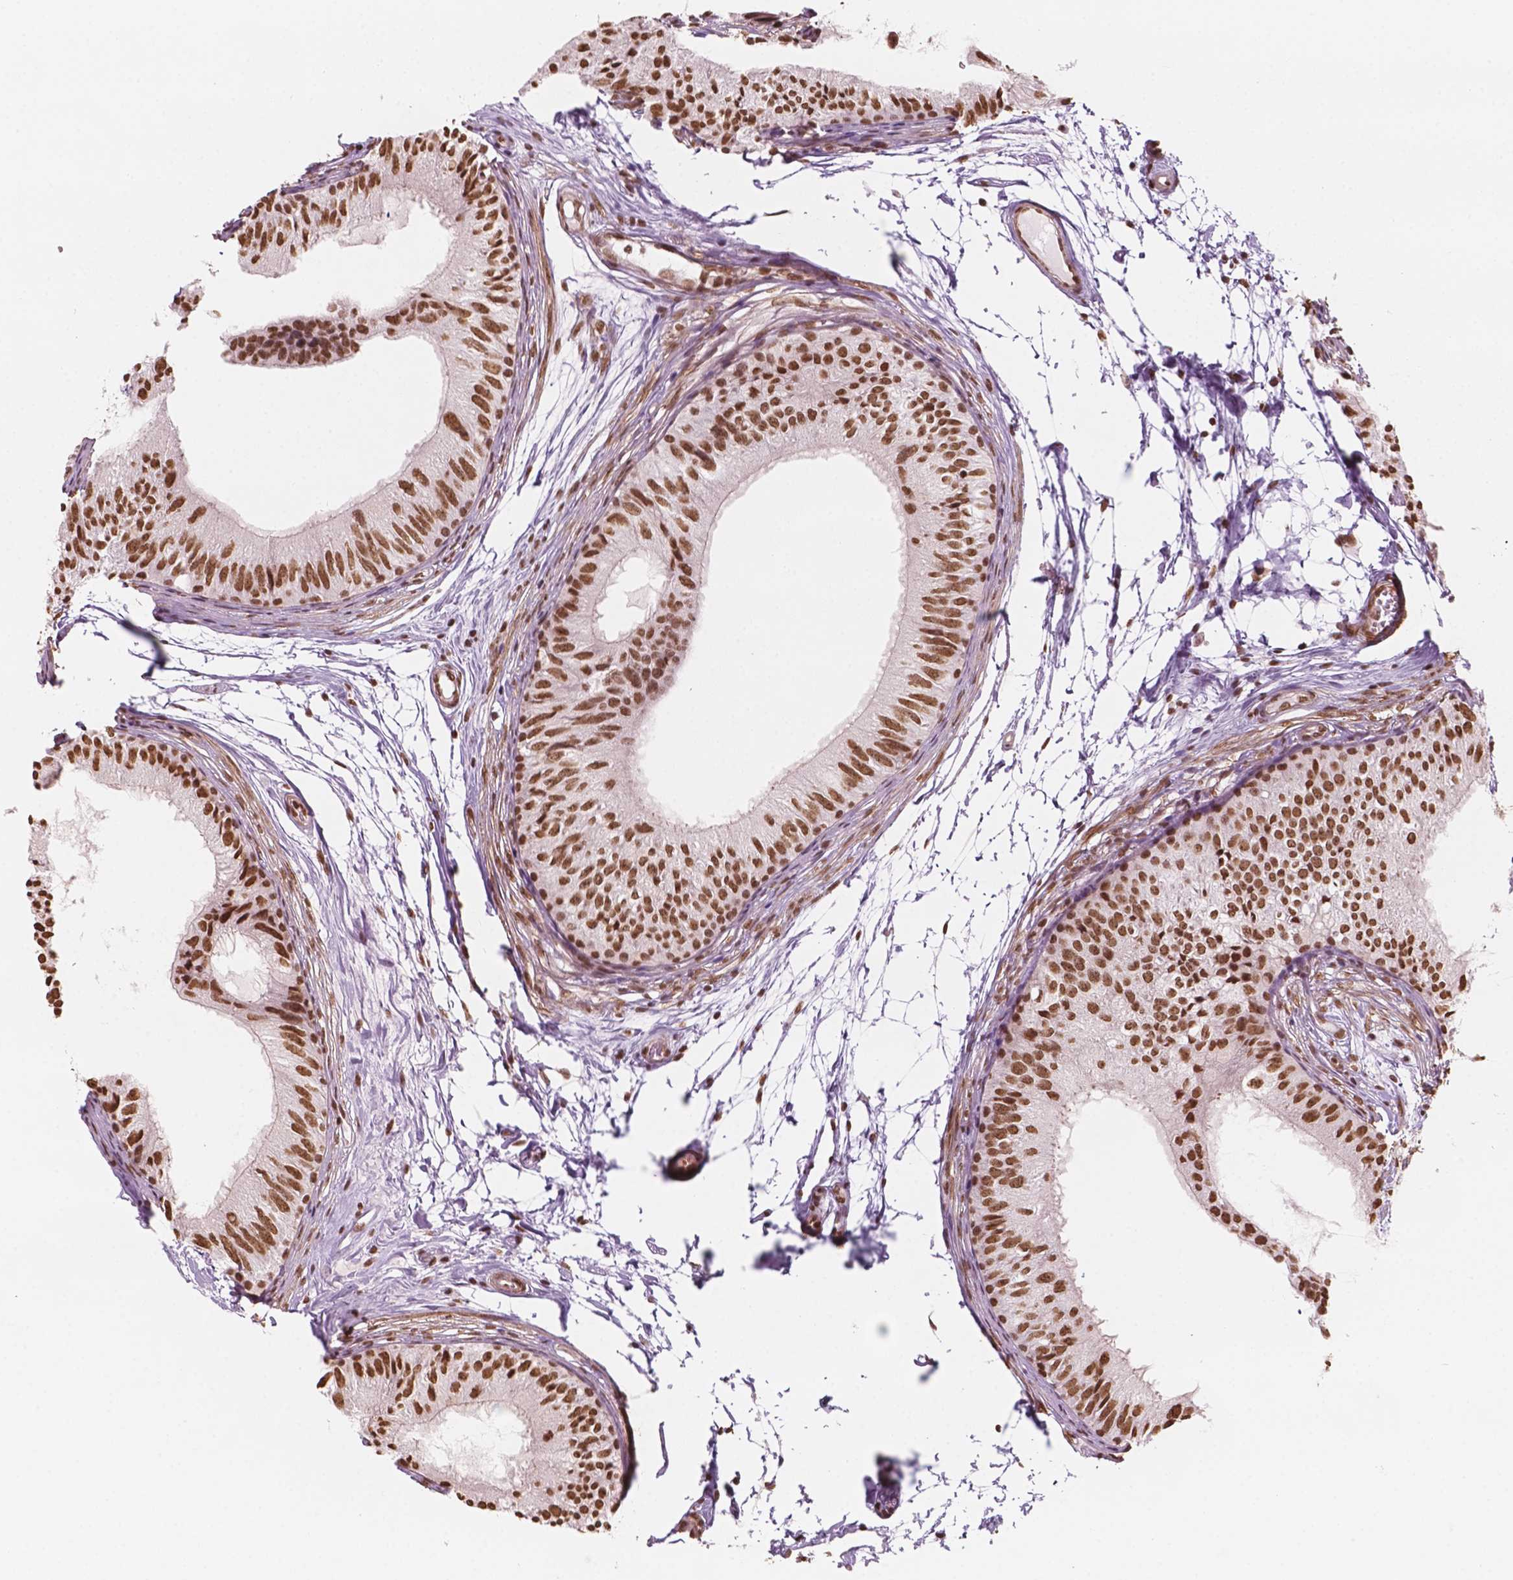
{"staining": {"intensity": "strong", "quantity": ">75%", "location": "nuclear"}, "tissue": "epididymis", "cell_type": "Glandular cells", "image_type": "normal", "snomed": [{"axis": "morphology", "description": "Normal tissue, NOS"}, {"axis": "topography", "description": "Epididymis"}], "caption": "IHC (DAB (3,3'-diaminobenzidine)) staining of normal epididymis demonstrates strong nuclear protein expression in about >75% of glandular cells. The staining was performed using DAB (3,3'-diaminobenzidine) to visualize the protein expression in brown, while the nuclei were stained in blue with hematoxylin (Magnification: 20x).", "gene": "GTF3C5", "patient": {"sex": "male", "age": 25}}